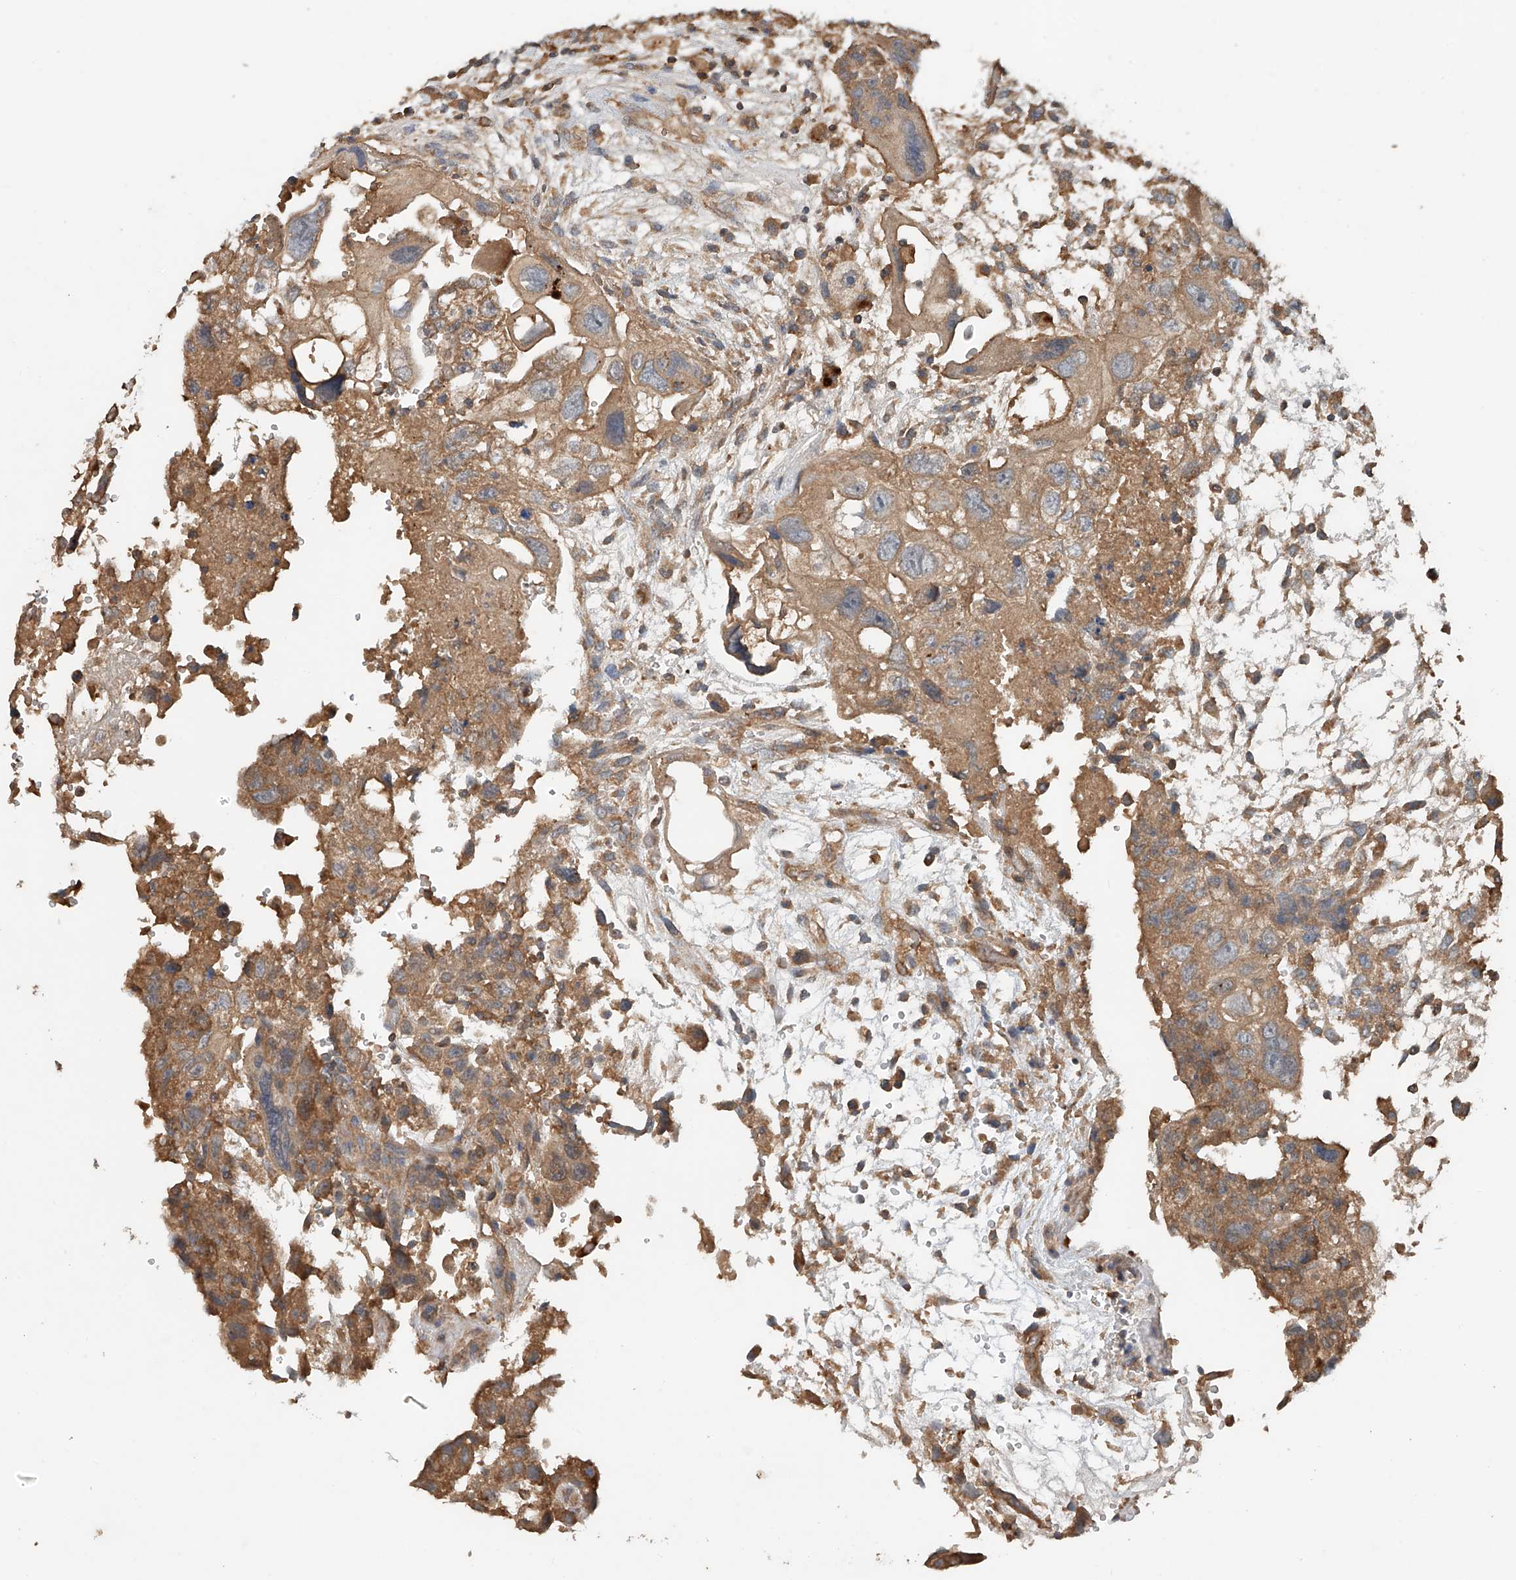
{"staining": {"intensity": "moderate", "quantity": ">75%", "location": "cytoplasmic/membranous"}, "tissue": "testis cancer", "cell_type": "Tumor cells", "image_type": "cancer", "snomed": [{"axis": "morphology", "description": "Carcinoma, Embryonal, NOS"}, {"axis": "topography", "description": "Testis"}], "caption": "Human testis cancer stained with a protein marker shows moderate staining in tumor cells.", "gene": "GNB1L", "patient": {"sex": "male", "age": 36}}